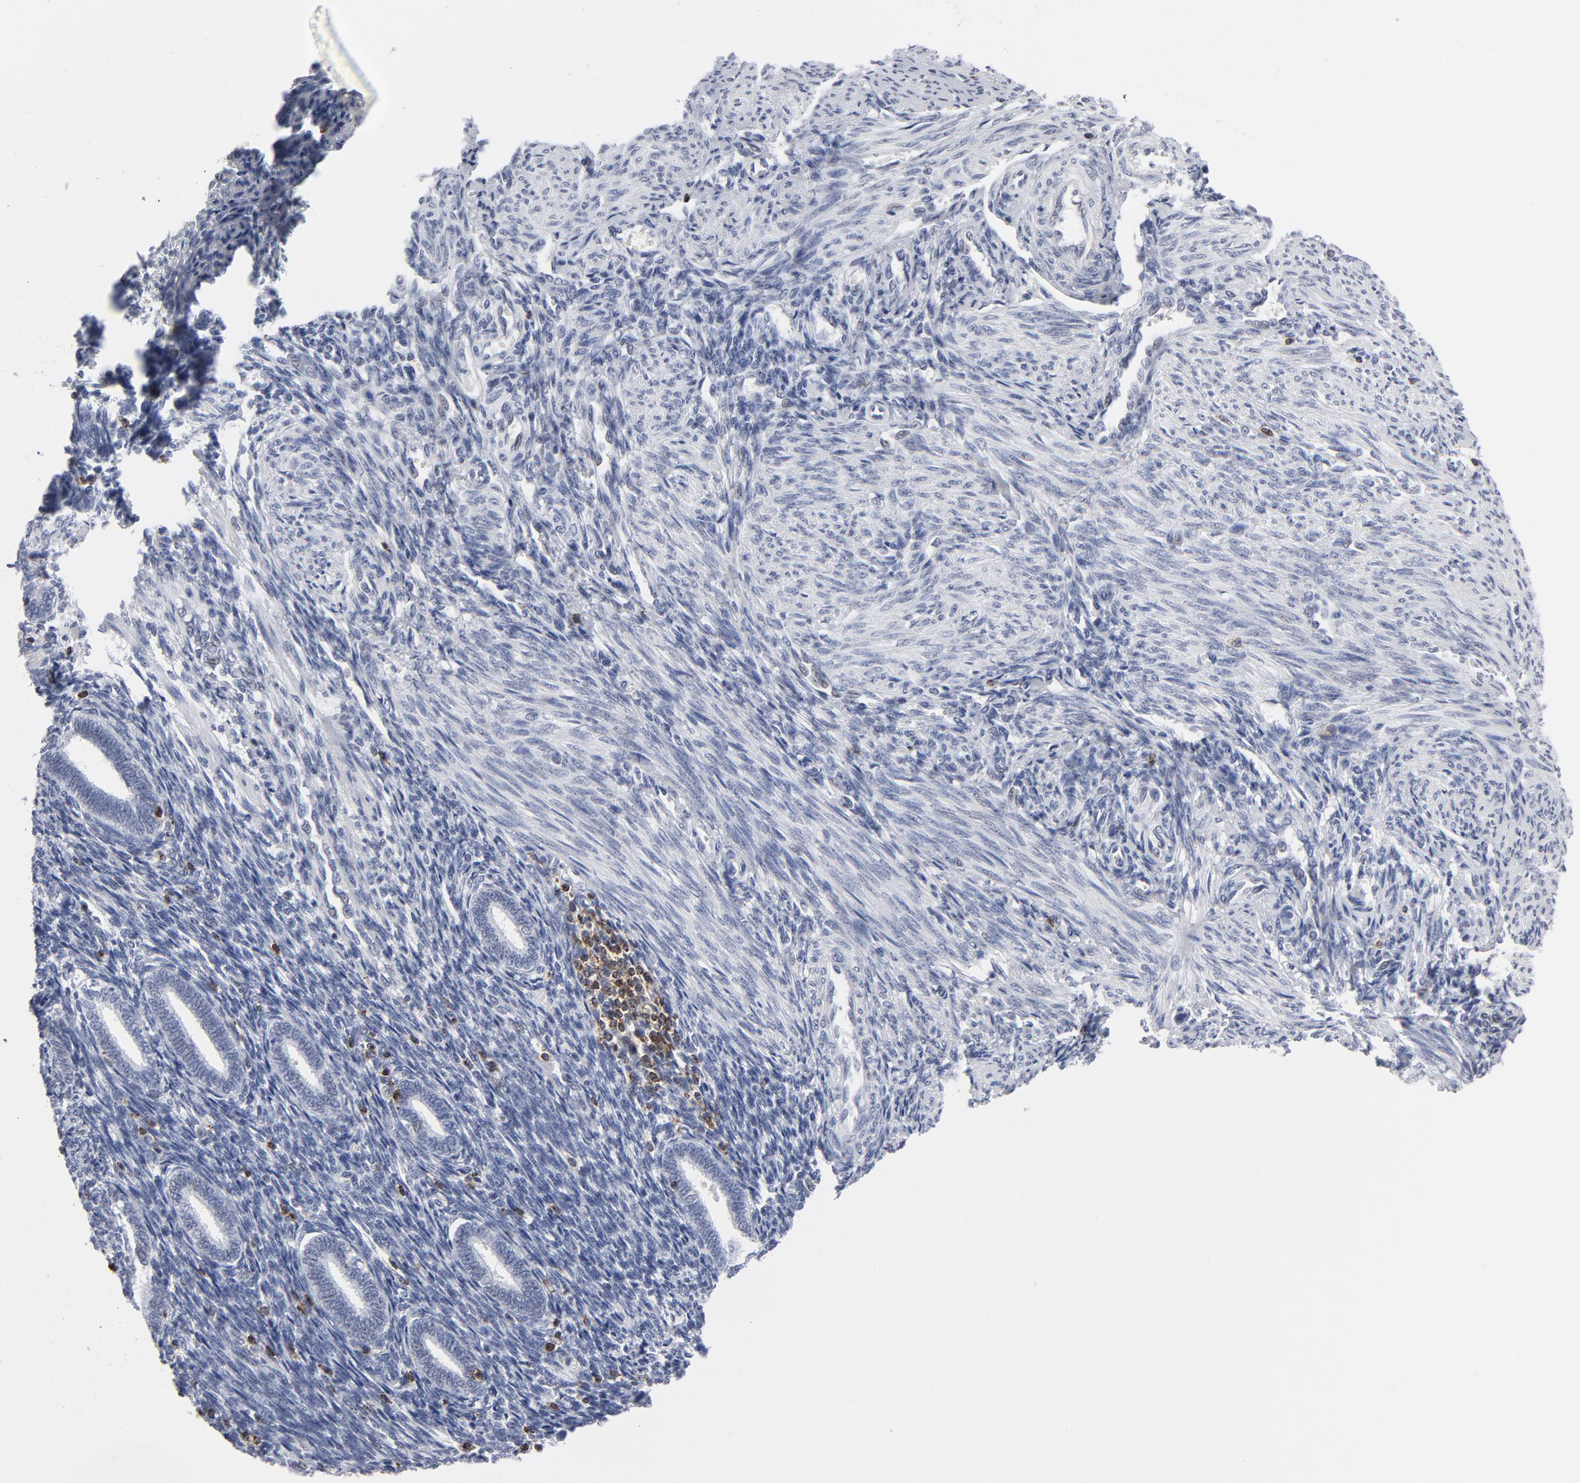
{"staining": {"intensity": "negative", "quantity": "none", "location": "none"}, "tissue": "endometrium", "cell_type": "Cells in endometrial stroma", "image_type": "normal", "snomed": [{"axis": "morphology", "description": "Normal tissue, NOS"}, {"axis": "topography", "description": "Endometrium"}], "caption": "Immunohistochemical staining of unremarkable endometrium reveals no significant positivity in cells in endometrial stroma. Nuclei are stained in blue.", "gene": "CD2", "patient": {"sex": "female", "age": 27}}